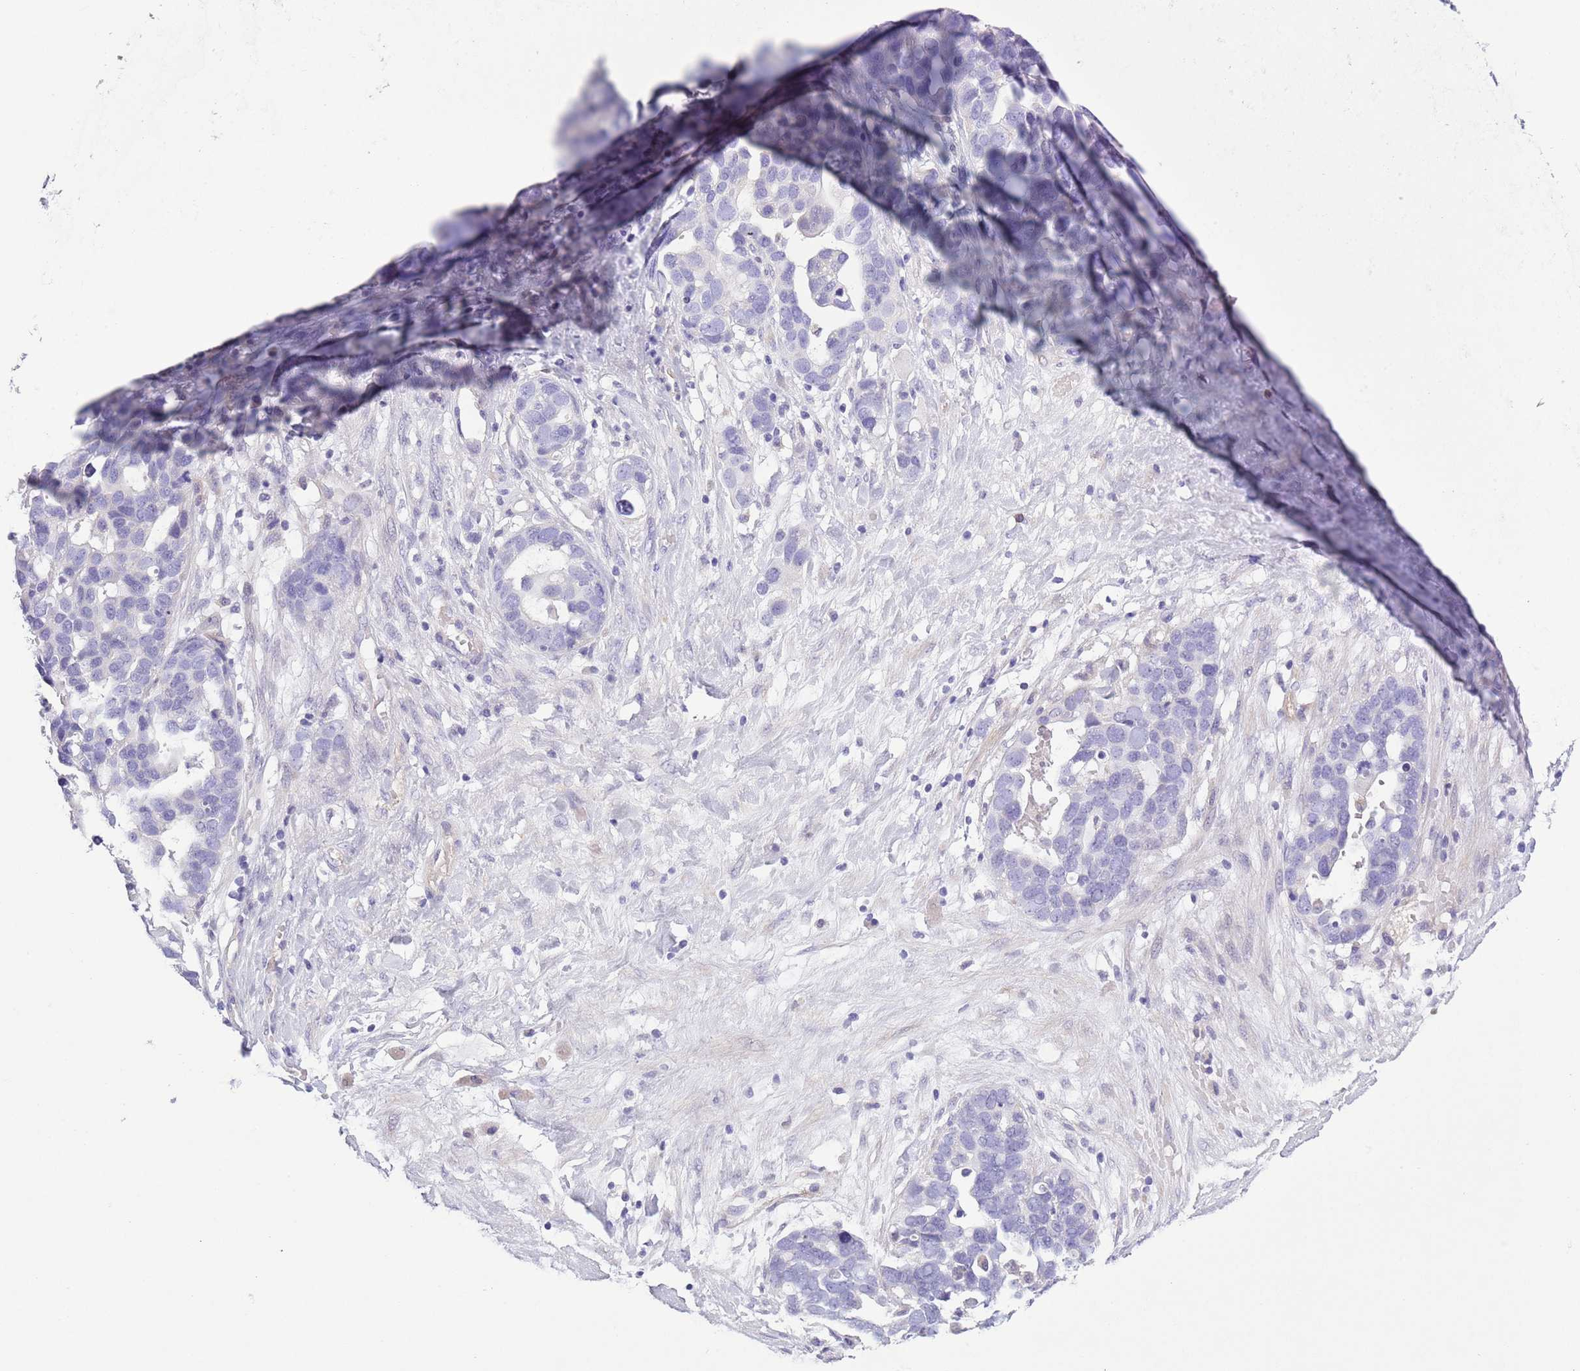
{"staining": {"intensity": "negative", "quantity": "none", "location": "none"}, "tissue": "ovarian cancer", "cell_type": "Tumor cells", "image_type": "cancer", "snomed": [{"axis": "morphology", "description": "Cystadenocarcinoma, serous, NOS"}, {"axis": "topography", "description": "Ovary"}], "caption": "The image displays no significant positivity in tumor cells of ovarian cancer (serous cystadenocarcinoma). (Brightfield microscopy of DAB immunohistochemistry (IHC) at high magnification).", "gene": "OR6M1", "patient": {"sex": "female", "age": 54}}